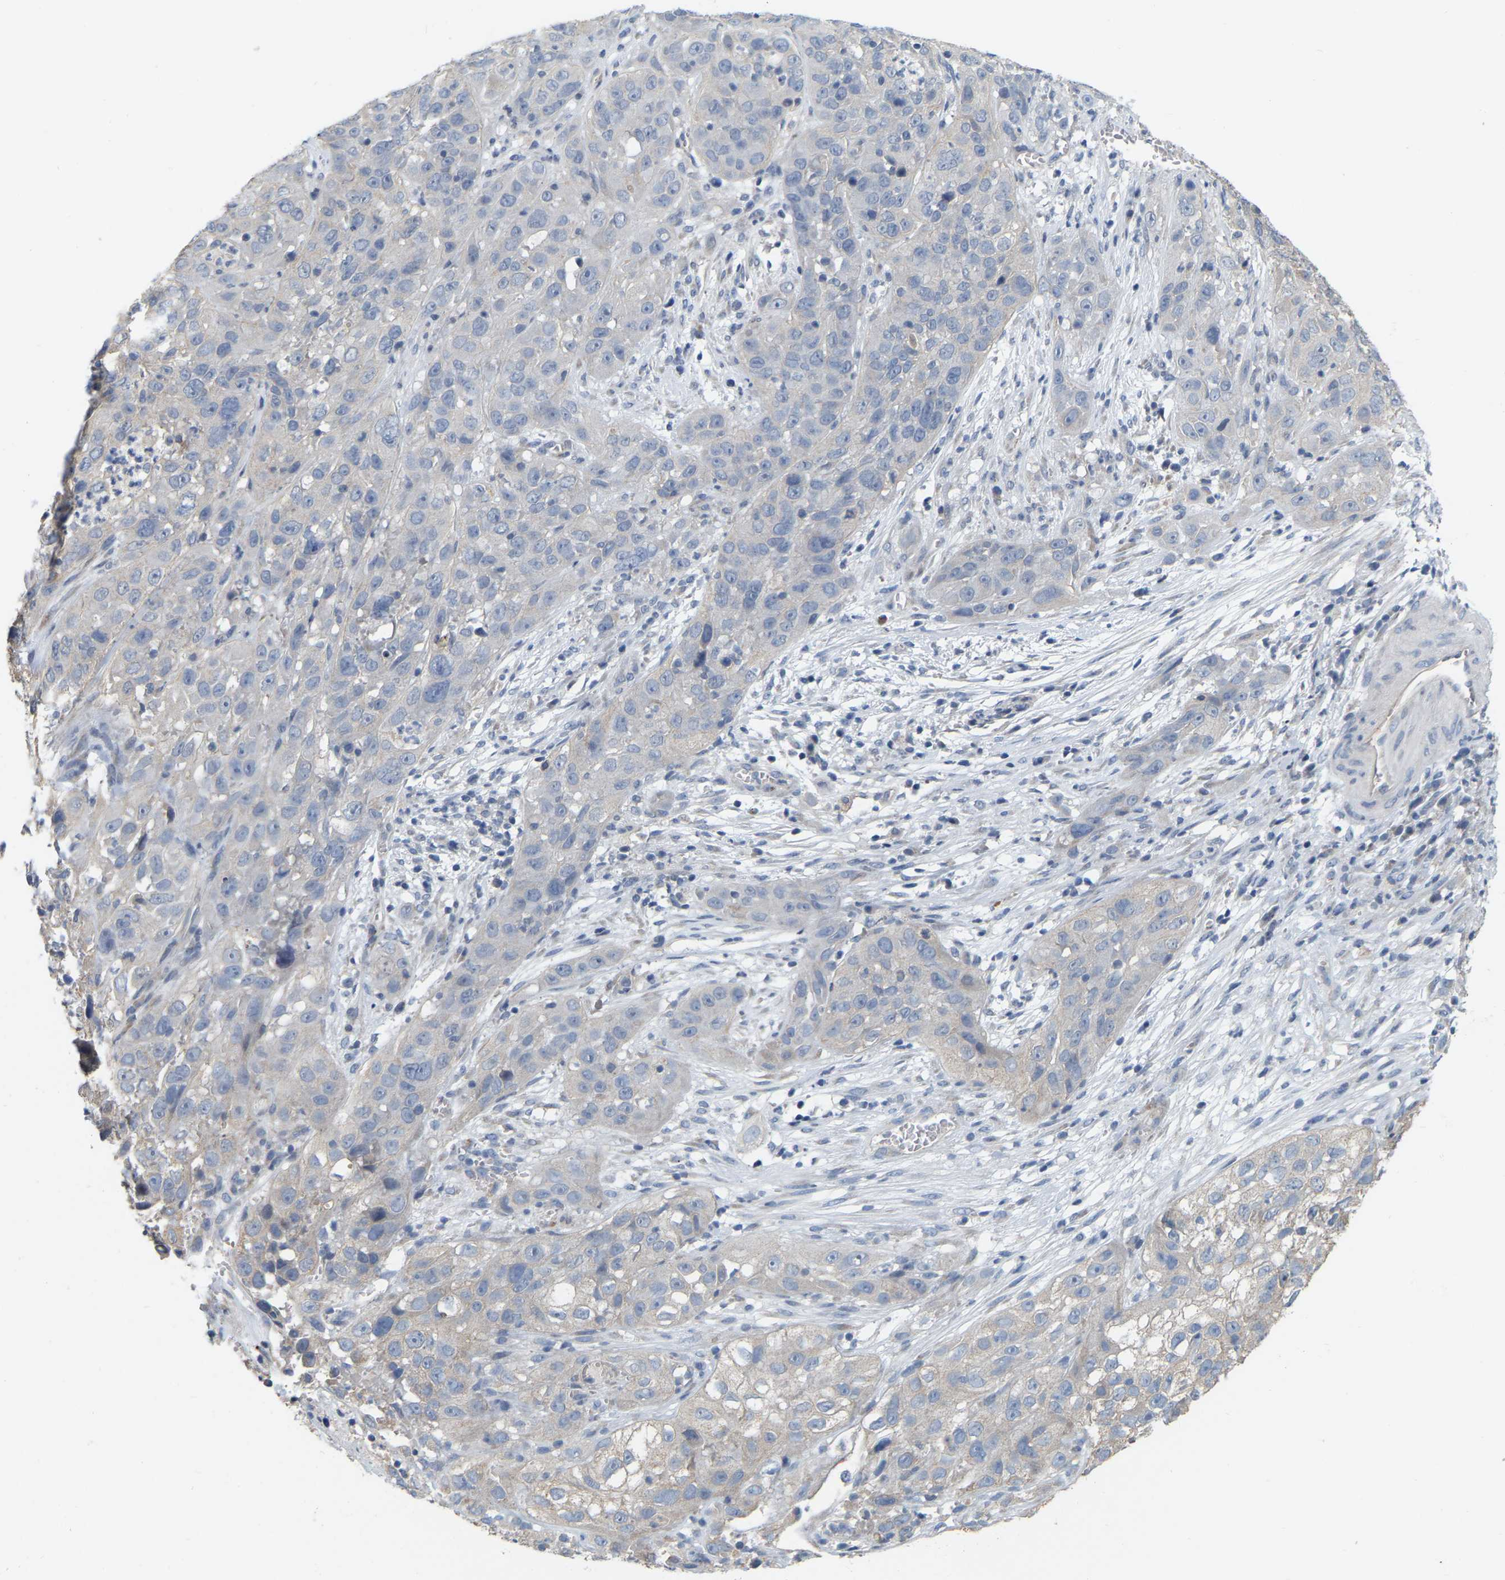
{"staining": {"intensity": "weak", "quantity": "<25%", "location": "cytoplasmic/membranous"}, "tissue": "cervical cancer", "cell_type": "Tumor cells", "image_type": "cancer", "snomed": [{"axis": "morphology", "description": "Squamous cell carcinoma, NOS"}, {"axis": "topography", "description": "Cervix"}], "caption": "Cervical squamous cell carcinoma stained for a protein using immunohistochemistry demonstrates no positivity tumor cells.", "gene": "SSH1", "patient": {"sex": "female", "age": 32}}